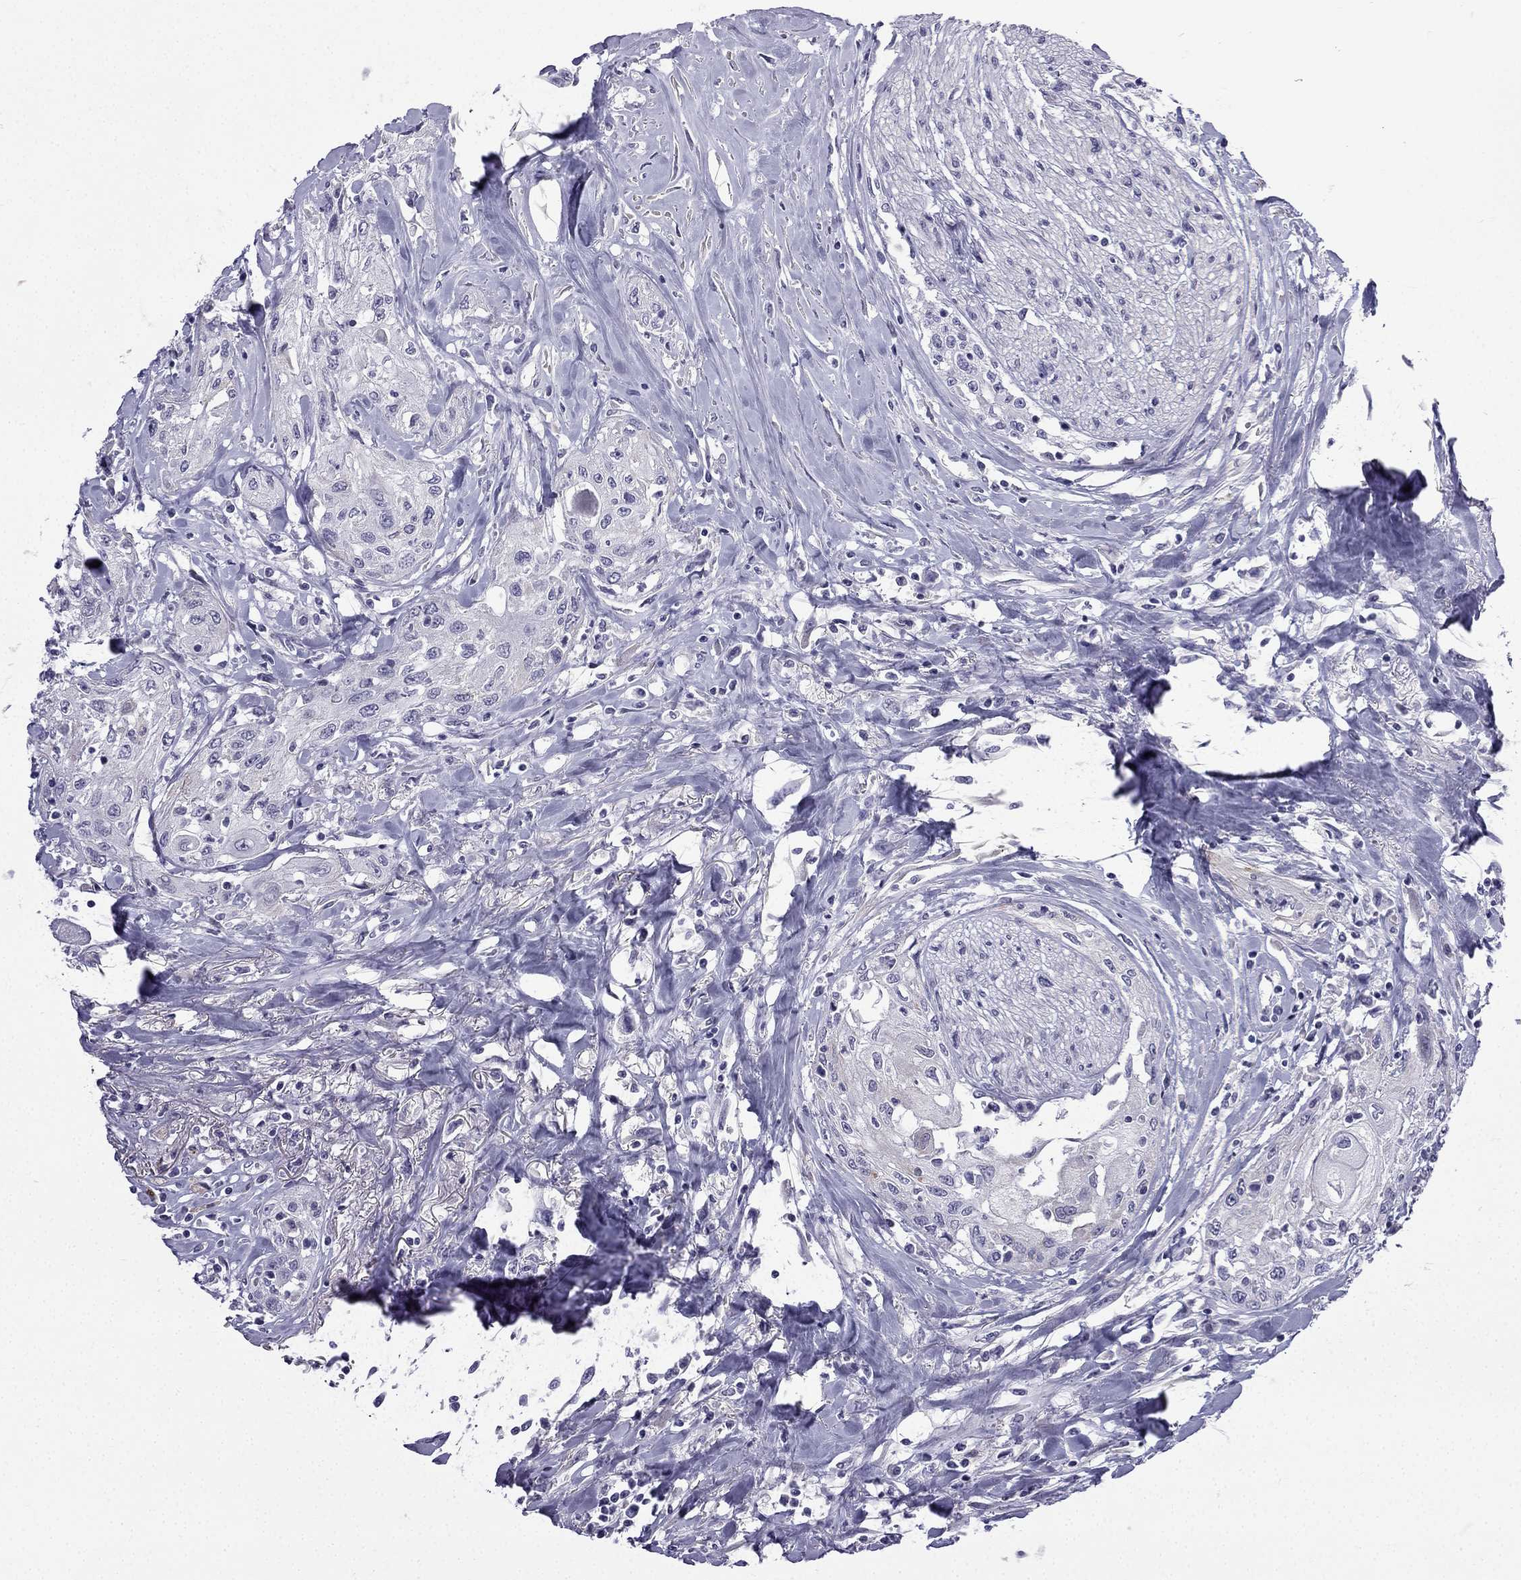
{"staining": {"intensity": "negative", "quantity": "none", "location": "none"}, "tissue": "head and neck cancer", "cell_type": "Tumor cells", "image_type": "cancer", "snomed": [{"axis": "morphology", "description": "Normal tissue, NOS"}, {"axis": "morphology", "description": "Squamous cell carcinoma, NOS"}, {"axis": "topography", "description": "Oral tissue"}, {"axis": "topography", "description": "Peripheral nerve tissue"}, {"axis": "topography", "description": "Head-Neck"}], "caption": "Protein analysis of squamous cell carcinoma (head and neck) shows no significant staining in tumor cells.", "gene": "CFAP53", "patient": {"sex": "female", "age": 59}}